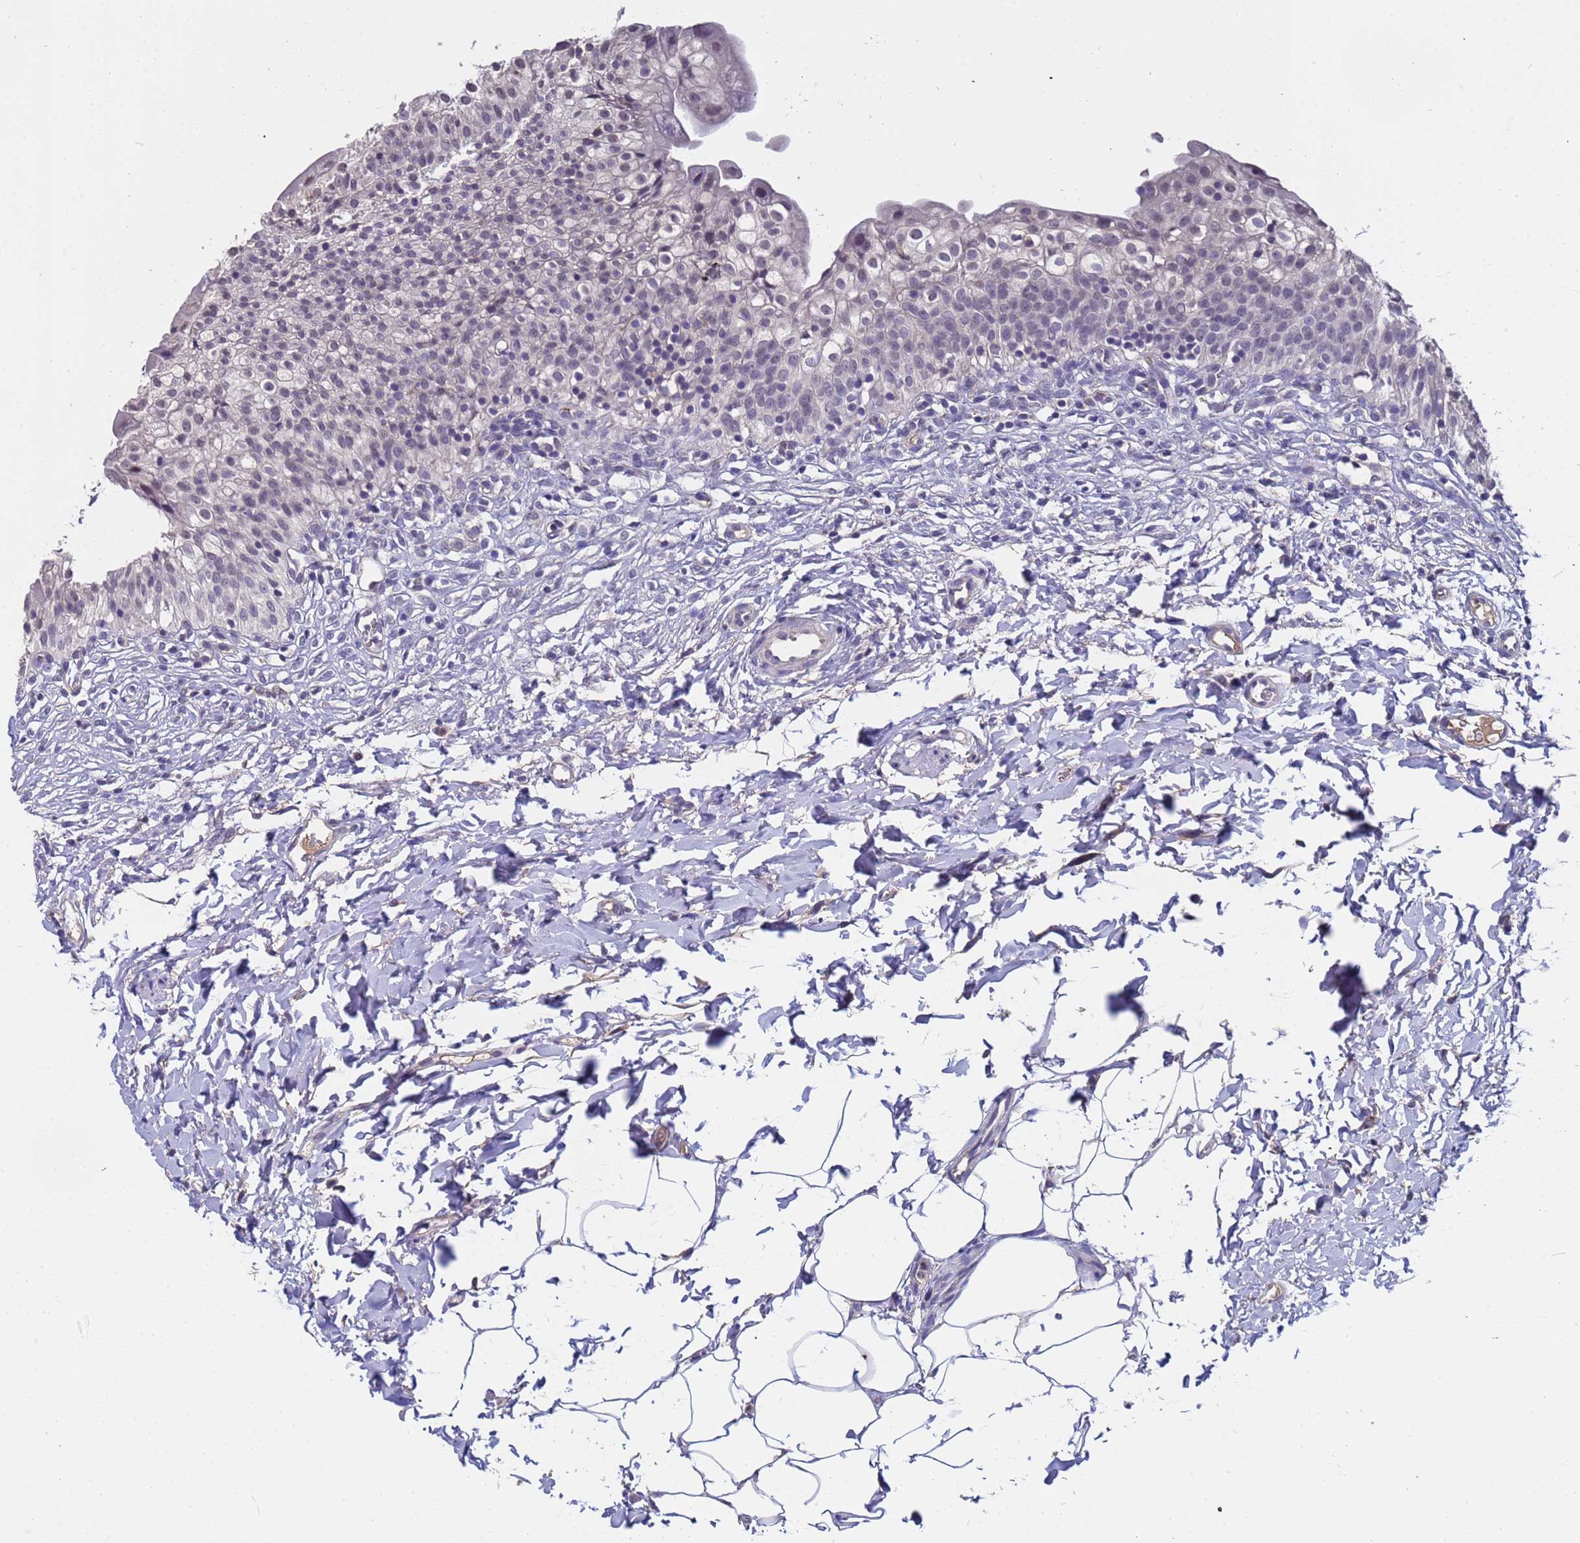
{"staining": {"intensity": "moderate", "quantity": "<25%", "location": "nuclear"}, "tissue": "urinary bladder", "cell_type": "Urothelial cells", "image_type": "normal", "snomed": [{"axis": "morphology", "description": "Normal tissue, NOS"}, {"axis": "topography", "description": "Urinary bladder"}], "caption": "An IHC photomicrograph of unremarkable tissue is shown. Protein staining in brown highlights moderate nuclear positivity in urinary bladder within urothelial cells. (brown staining indicates protein expression, while blue staining denotes nuclei).", "gene": "ZNF248", "patient": {"sex": "male", "age": 55}}